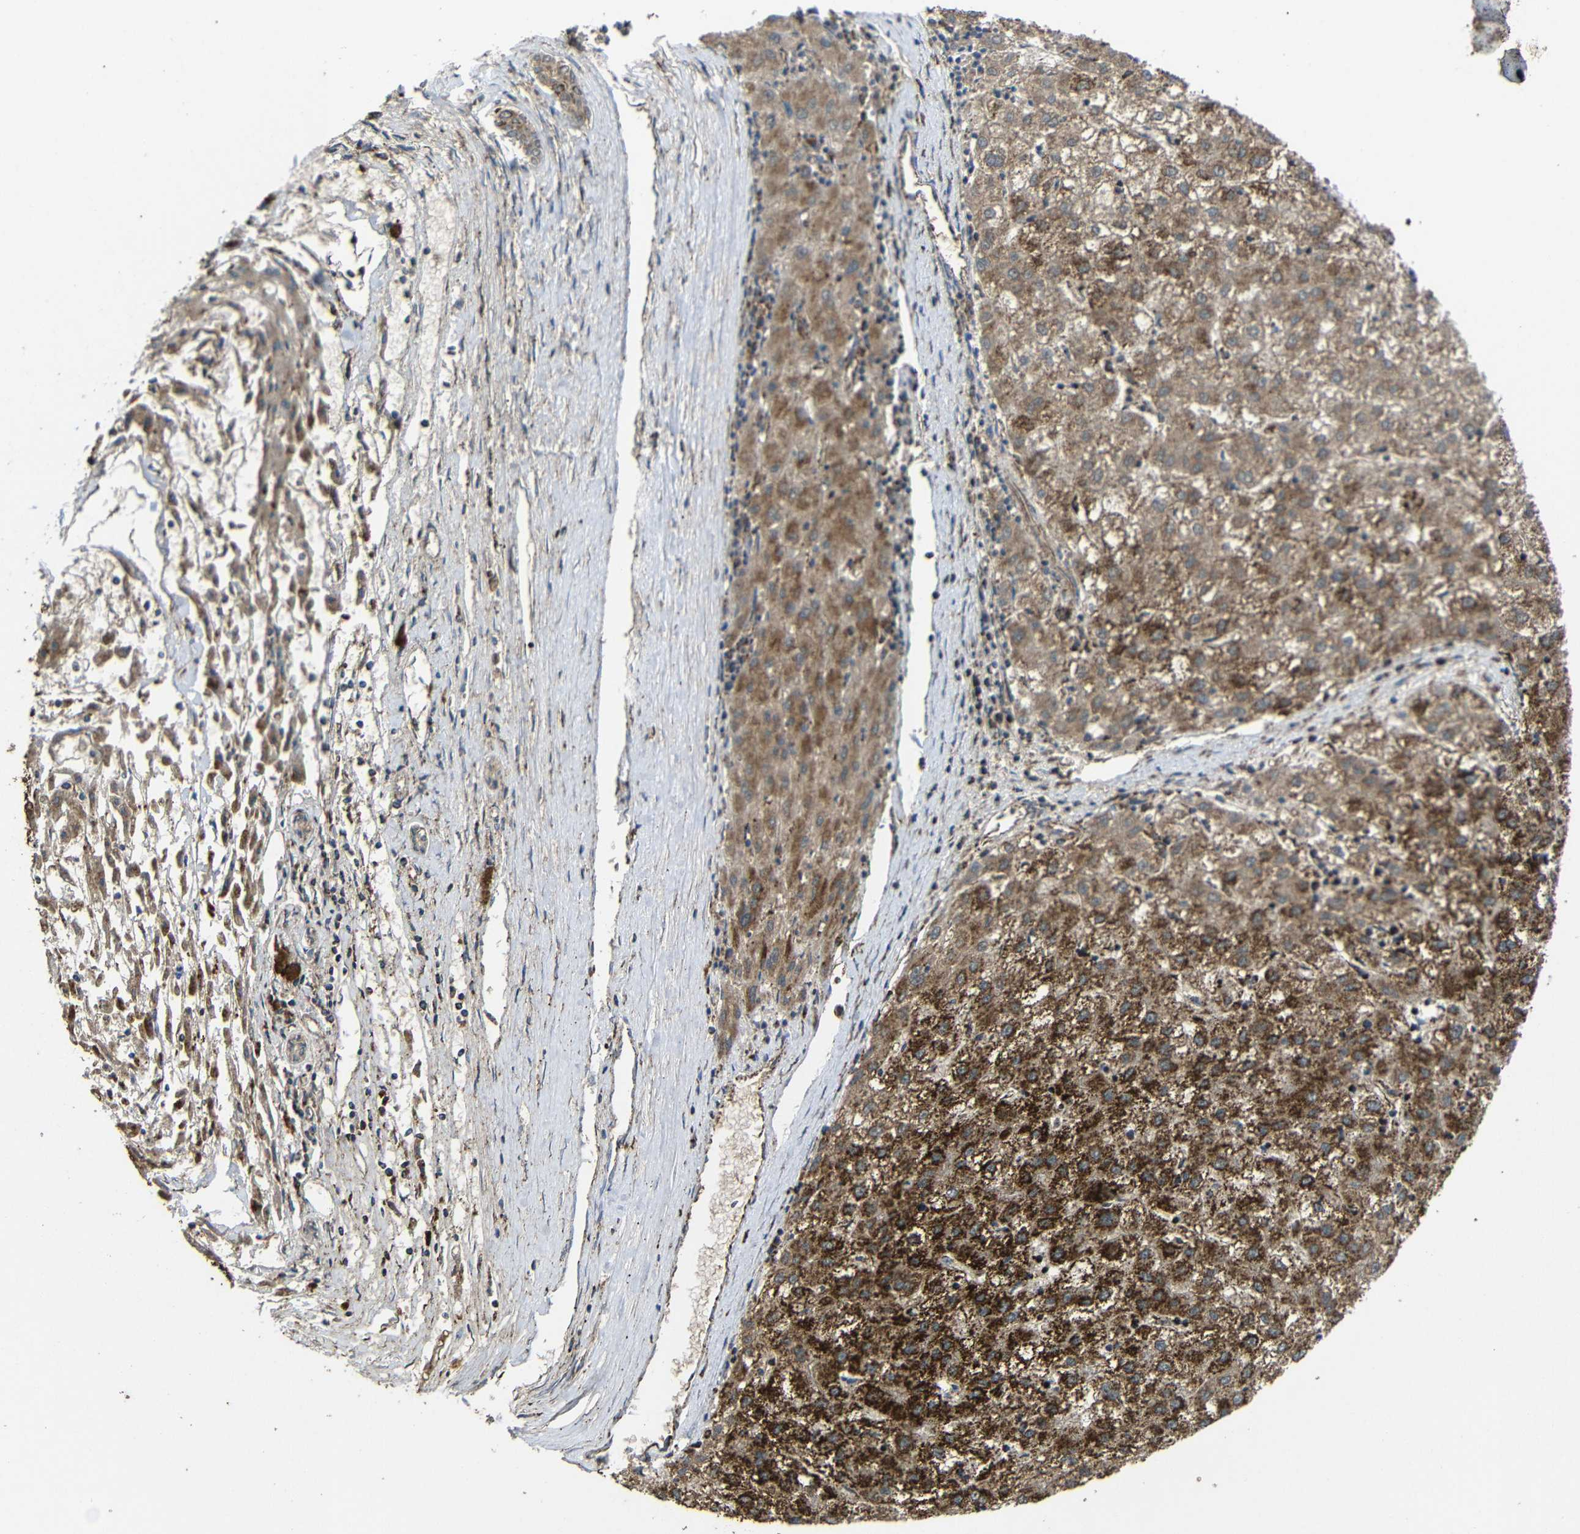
{"staining": {"intensity": "moderate", "quantity": ">75%", "location": "cytoplasmic/membranous"}, "tissue": "liver cancer", "cell_type": "Tumor cells", "image_type": "cancer", "snomed": [{"axis": "morphology", "description": "Carcinoma, Hepatocellular, NOS"}, {"axis": "topography", "description": "Liver"}], "caption": "IHC histopathology image of neoplastic tissue: liver cancer (hepatocellular carcinoma) stained using immunohistochemistry shows medium levels of moderate protein expression localized specifically in the cytoplasmic/membranous of tumor cells, appearing as a cytoplasmic/membranous brown color.", "gene": "ATP5F1A", "patient": {"sex": "male", "age": 72}}